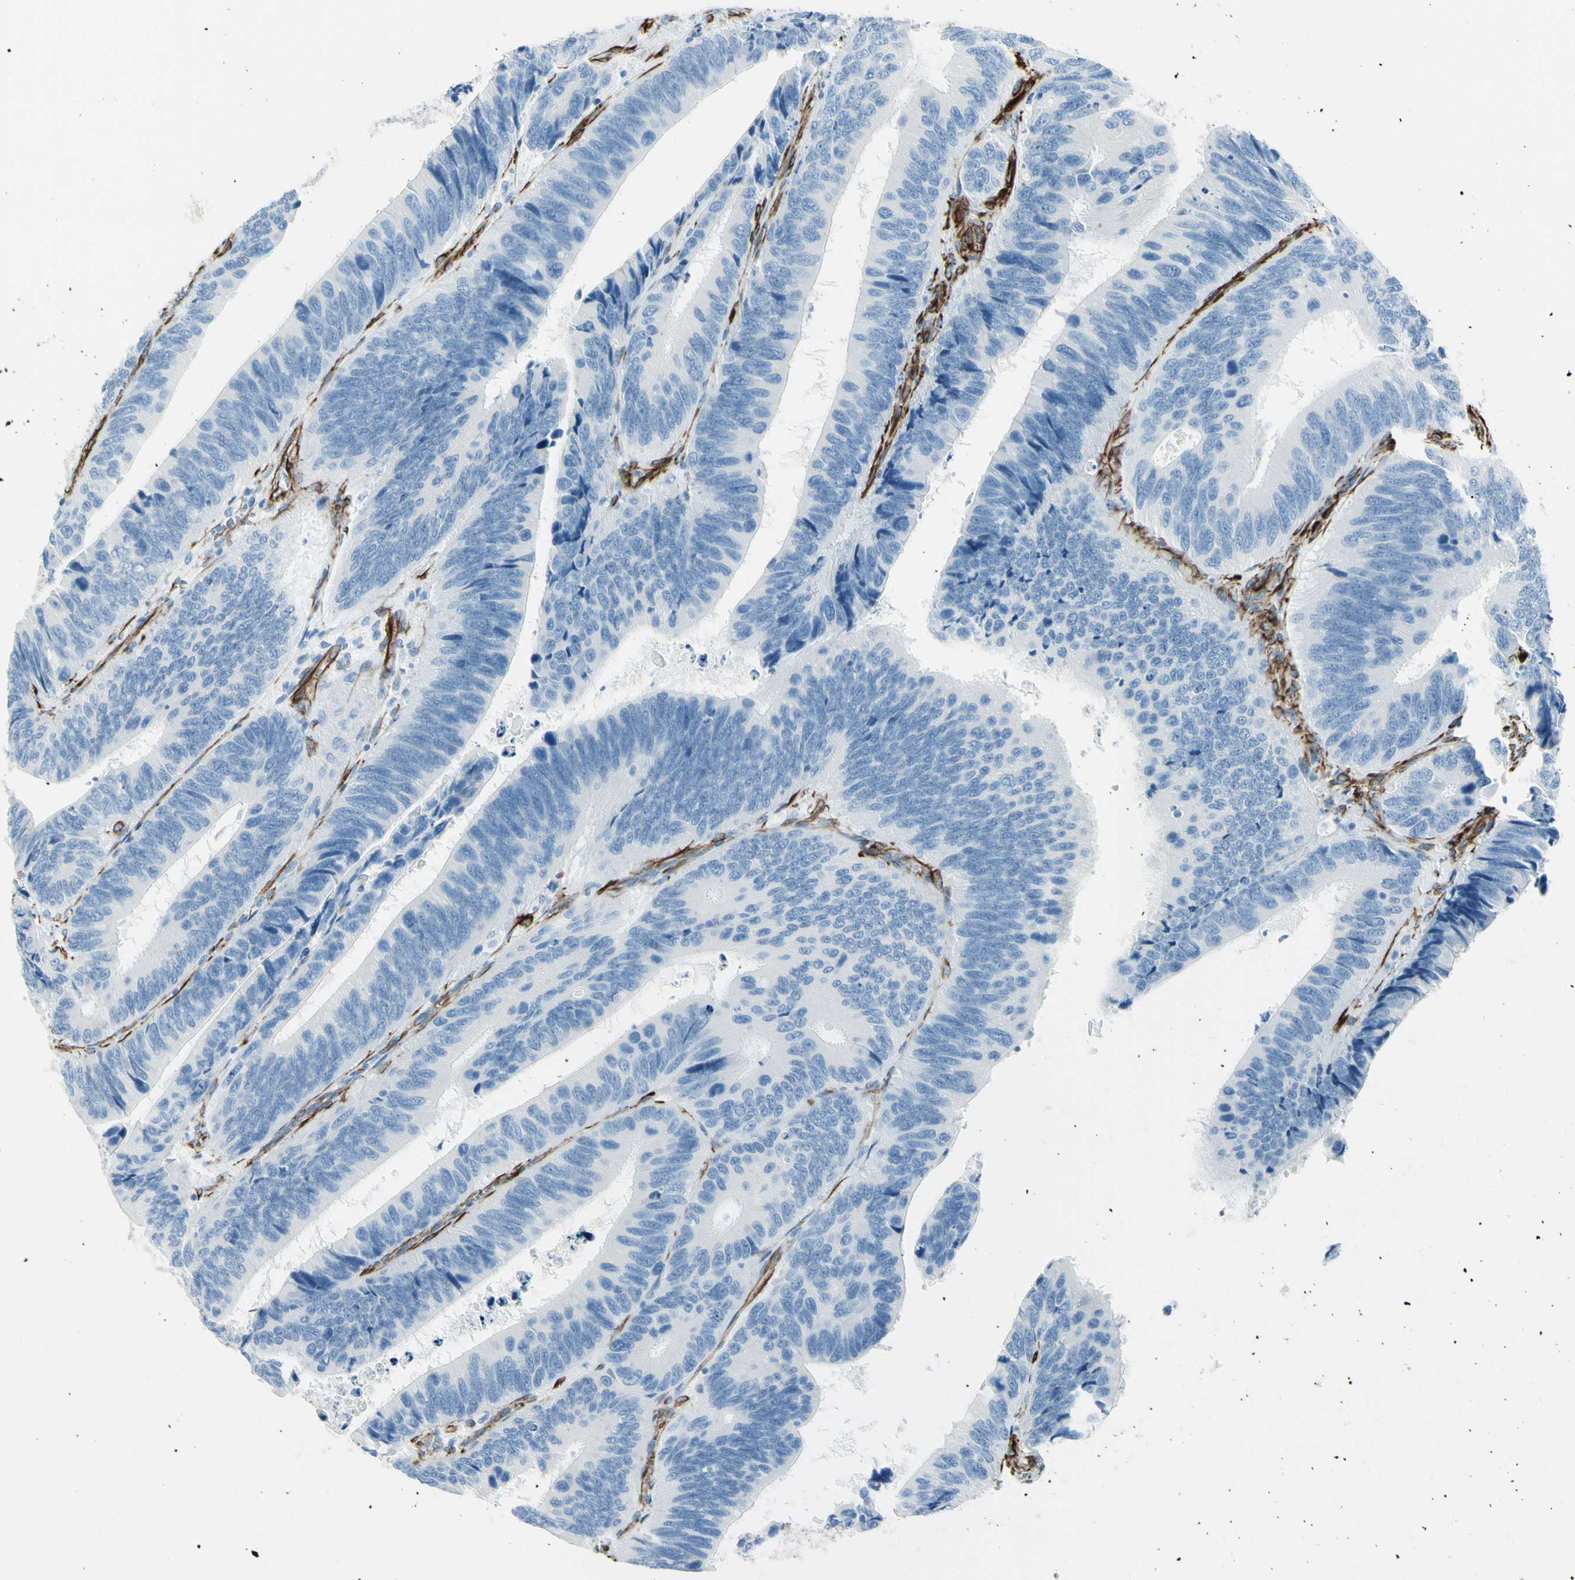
{"staining": {"intensity": "negative", "quantity": "none", "location": "none"}, "tissue": "colorectal cancer", "cell_type": "Tumor cells", "image_type": "cancer", "snomed": [{"axis": "morphology", "description": "Adenocarcinoma, NOS"}, {"axis": "topography", "description": "Colon"}], "caption": "High magnification brightfield microscopy of colorectal adenocarcinoma stained with DAB (3,3'-diaminobenzidine) (brown) and counterstained with hematoxylin (blue): tumor cells show no significant positivity.", "gene": "PTH2R", "patient": {"sex": "male", "age": 72}}